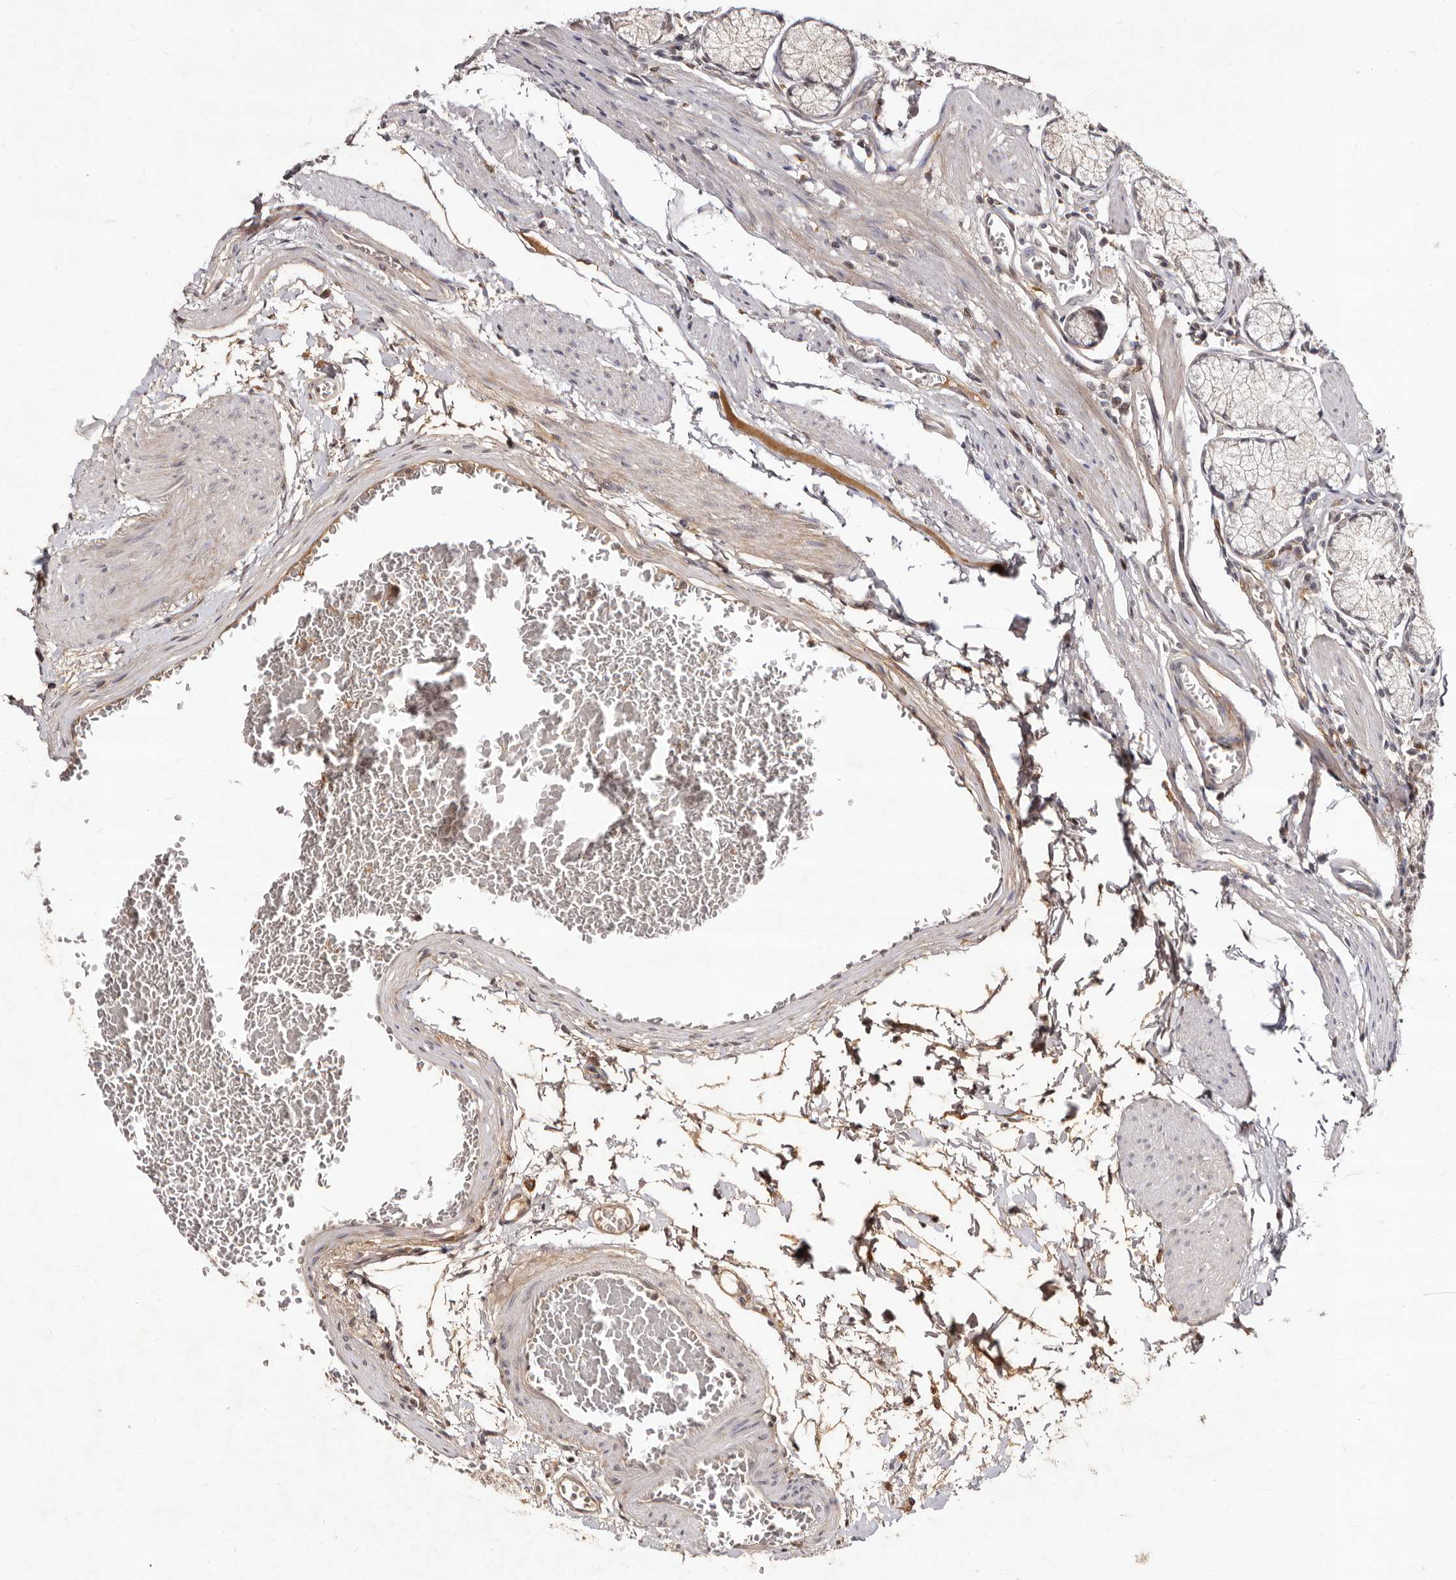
{"staining": {"intensity": "weak", "quantity": "<25%", "location": "cytoplasmic/membranous,nuclear"}, "tissue": "stomach", "cell_type": "Glandular cells", "image_type": "normal", "snomed": [{"axis": "morphology", "description": "Normal tissue, NOS"}, {"axis": "topography", "description": "Stomach"}], "caption": "Protein analysis of normal stomach shows no significant expression in glandular cells. (DAB (3,3'-diaminobenzidine) IHC visualized using brightfield microscopy, high magnification).", "gene": "LCORL", "patient": {"sex": "male", "age": 55}}